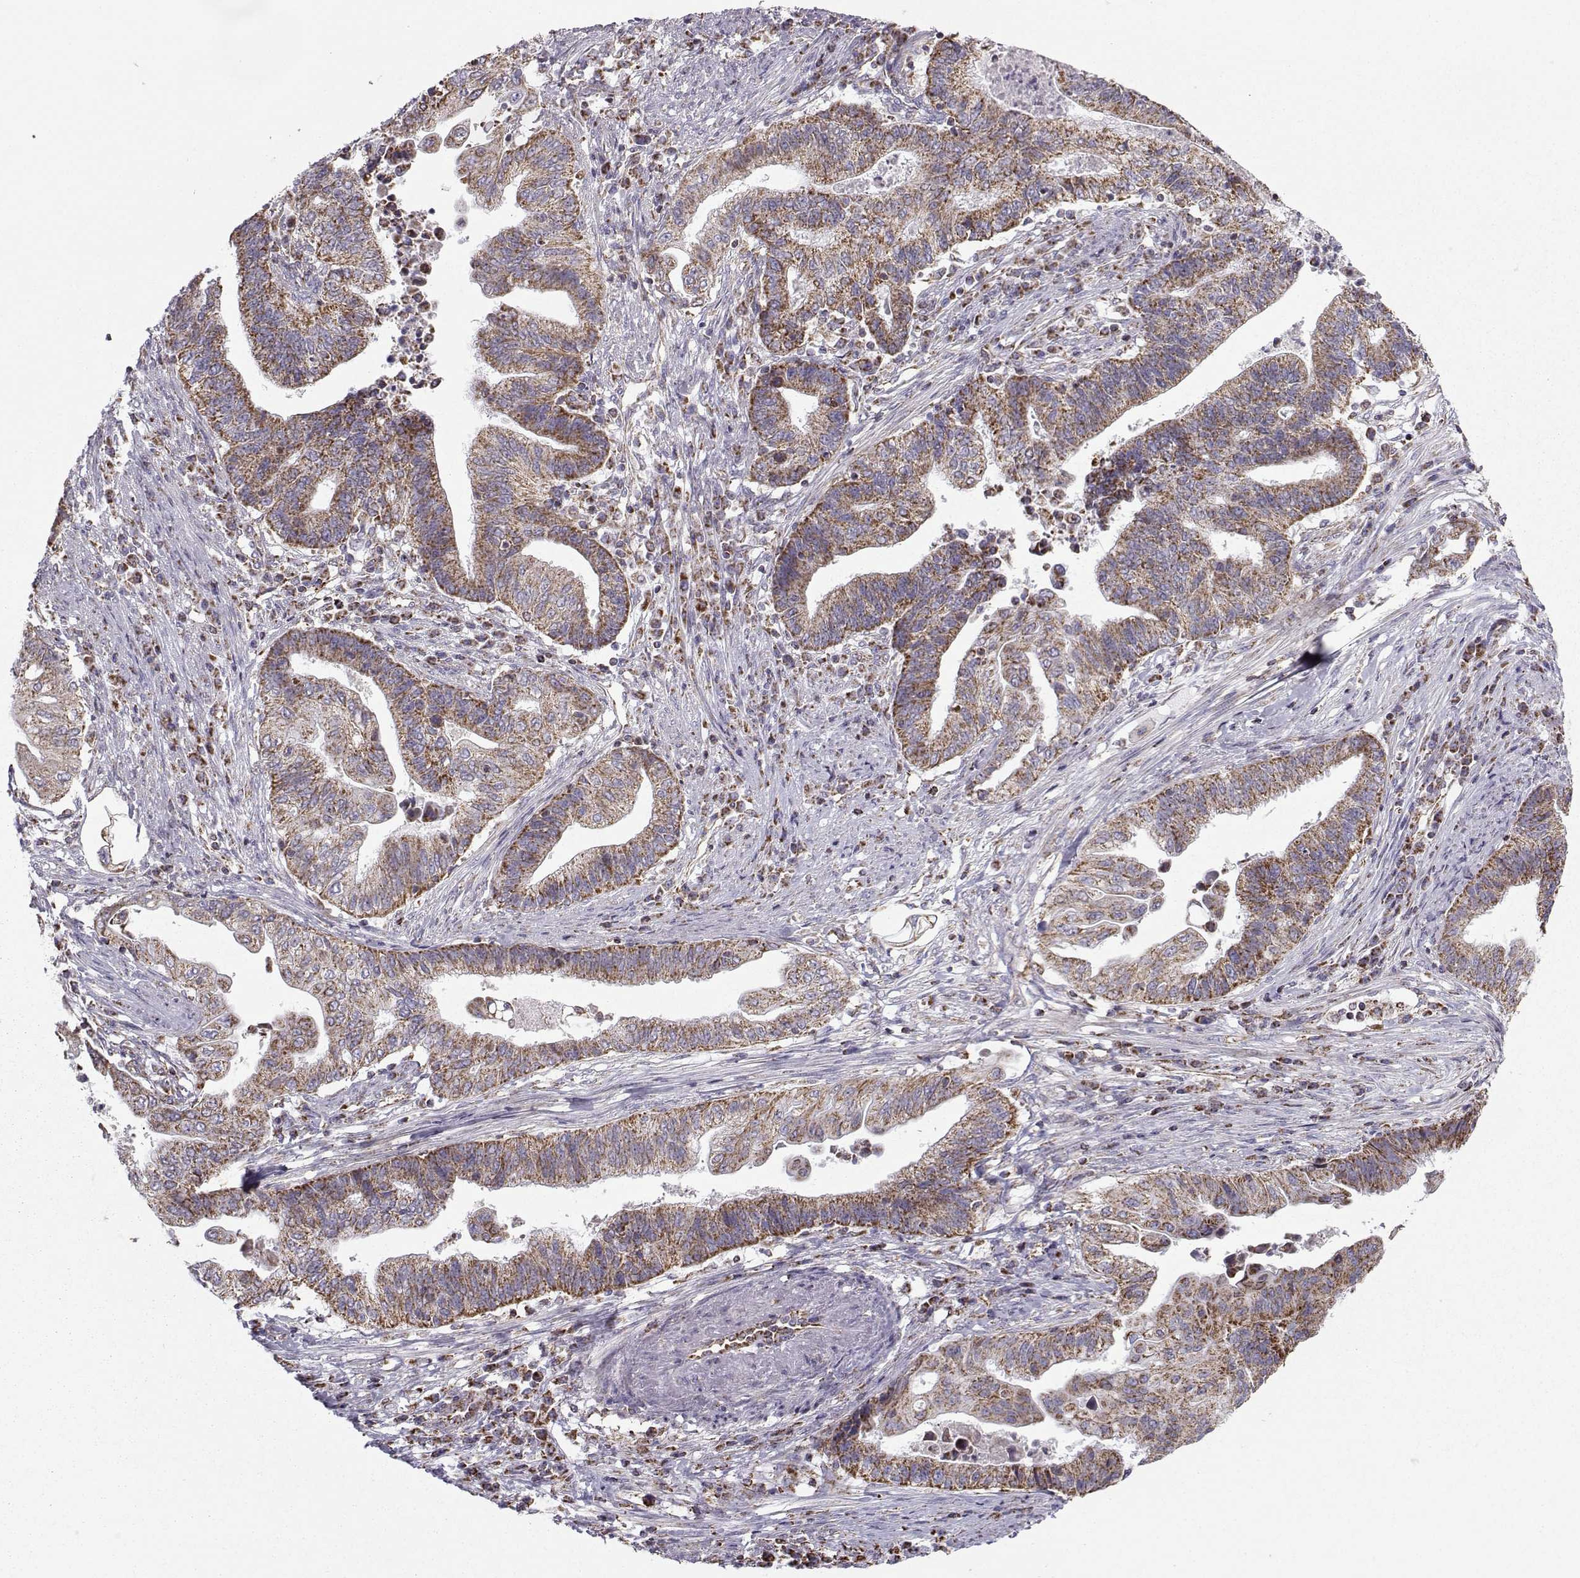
{"staining": {"intensity": "strong", "quantity": ">75%", "location": "cytoplasmic/membranous"}, "tissue": "endometrial cancer", "cell_type": "Tumor cells", "image_type": "cancer", "snomed": [{"axis": "morphology", "description": "Adenocarcinoma, NOS"}, {"axis": "topography", "description": "Uterus"}, {"axis": "topography", "description": "Endometrium"}], "caption": "Brown immunohistochemical staining in human adenocarcinoma (endometrial) shows strong cytoplasmic/membranous expression in approximately >75% of tumor cells.", "gene": "NECAB3", "patient": {"sex": "female", "age": 54}}